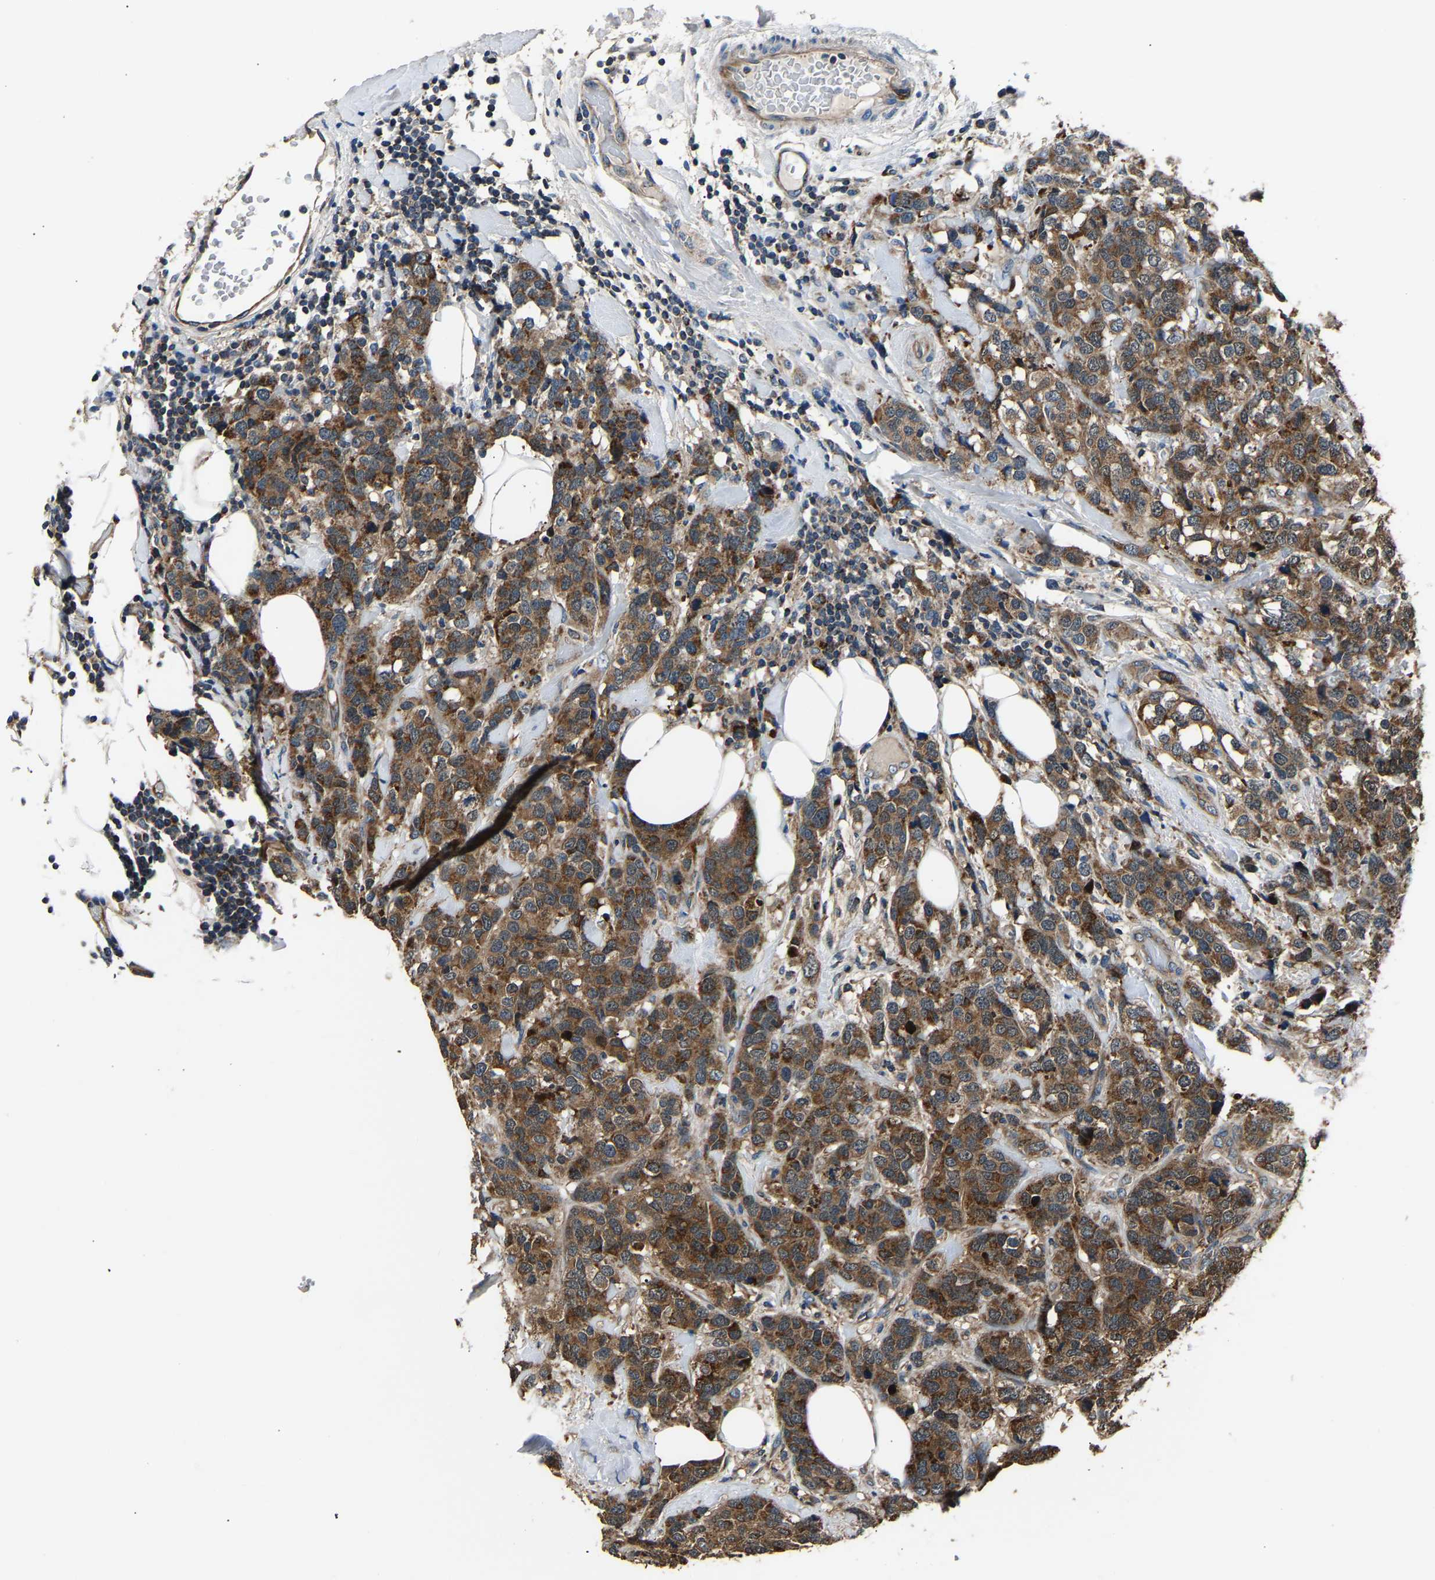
{"staining": {"intensity": "strong", "quantity": ">75%", "location": "cytoplasmic/membranous"}, "tissue": "breast cancer", "cell_type": "Tumor cells", "image_type": "cancer", "snomed": [{"axis": "morphology", "description": "Lobular carcinoma"}, {"axis": "topography", "description": "Breast"}], "caption": "The micrograph demonstrates immunohistochemical staining of breast cancer (lobular carcinoma). There is strong cytoplasmic/membranous expression is appreciated in about >75% of tumor cells. Nuclei are stained in blue.", "gene": "GGCT", "patient": {"sex": "female", "age": 59}}